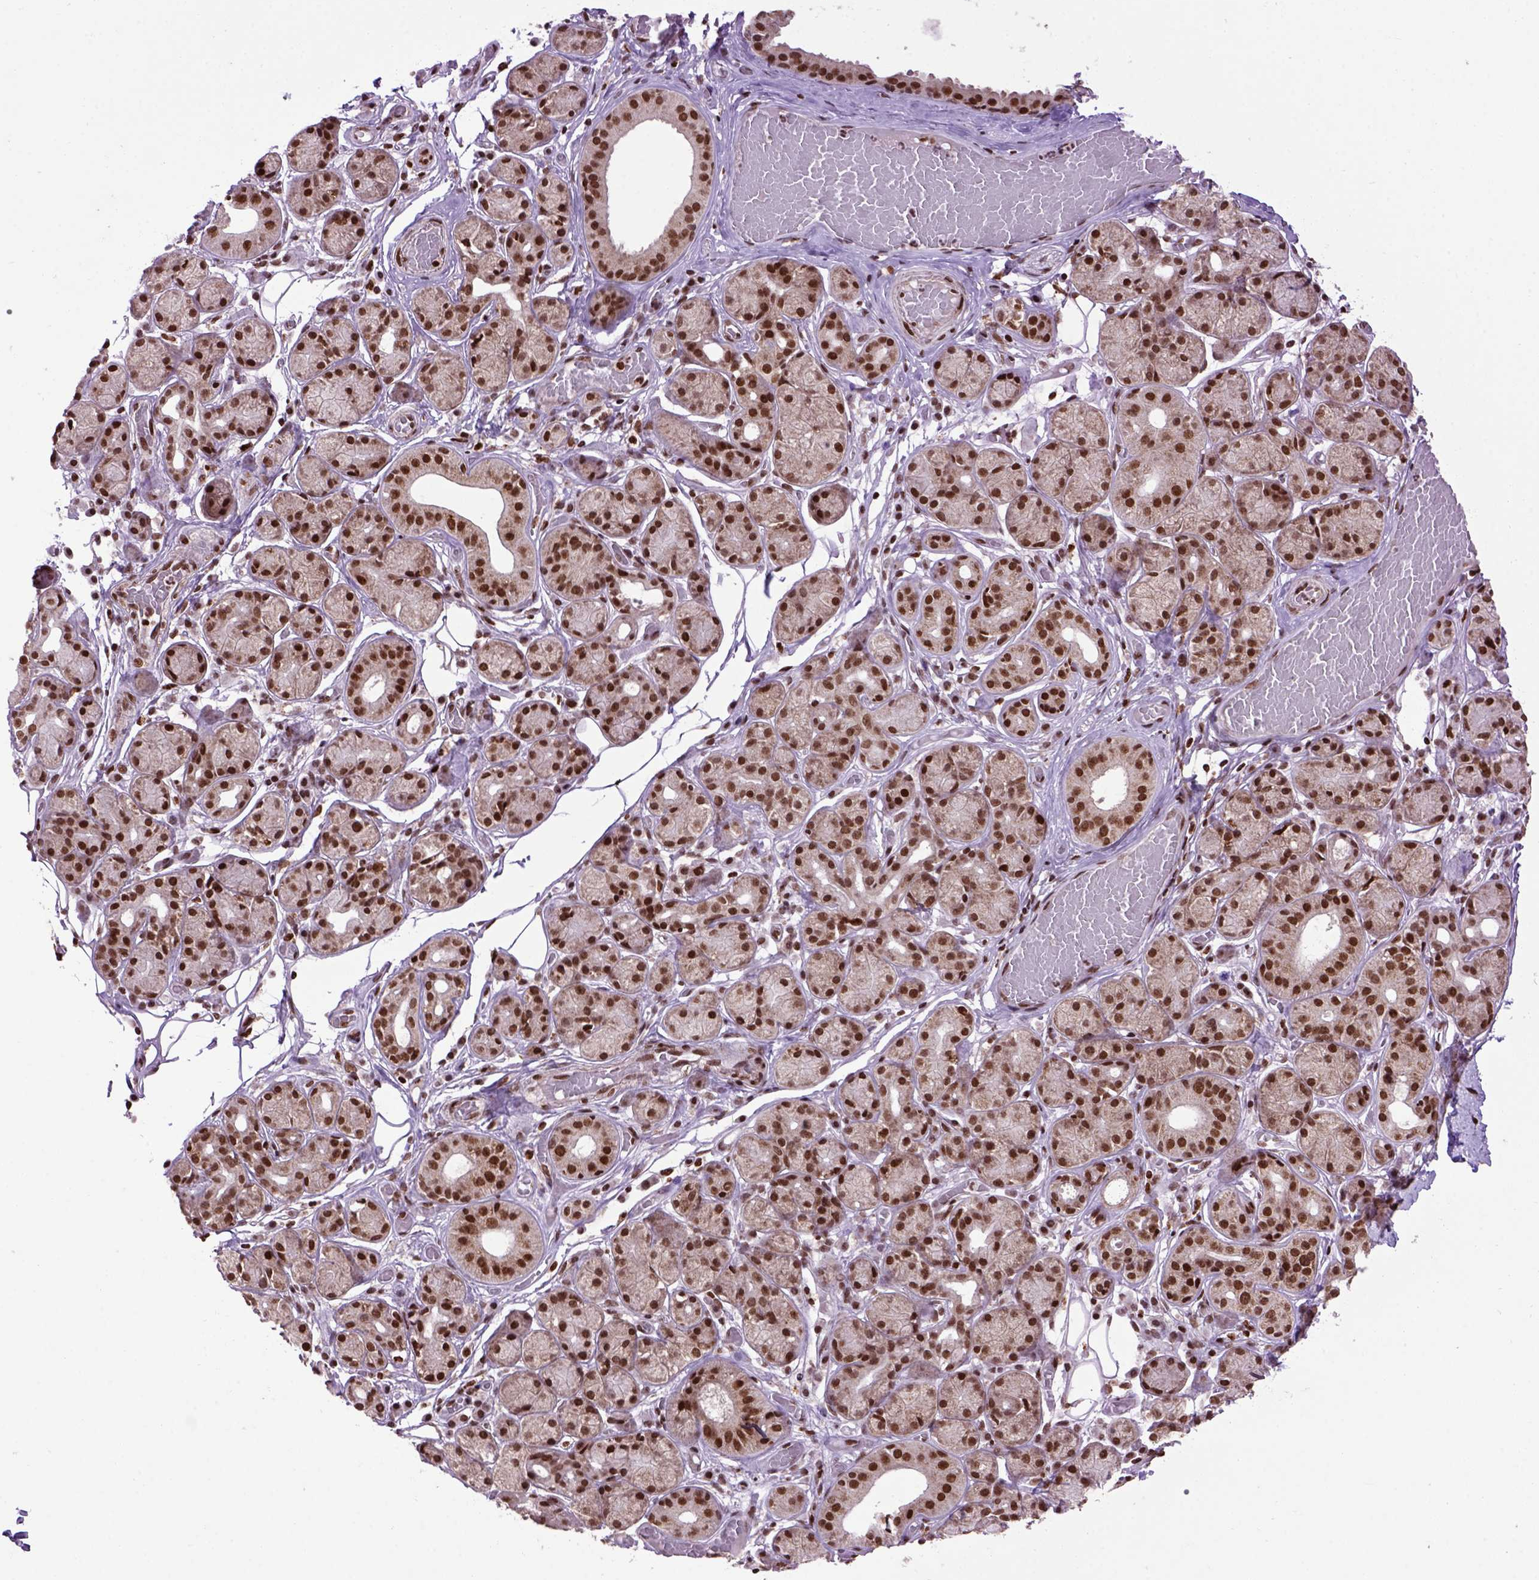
{"staining": {"intensity": "strong", "quantity": ">75%", "location": "nuclear"}, "tissue": "salivary gland", "cell_type": "Glandular cells", "image_type": "normal", "snomed": [{"axis": "morphology", "description": "Normal tissue, NOS"}, {"axis": "topography", "description": "Salivary gland"}, {"axis": "topography", "description": "Peripheral nerve tissue"}], "caption": "Immunohistochemical staining of benign human salivary gland exhibits high levels of strong nuclear expression in about >75% of glandular cells.", "gene": "CELF1", "patient": {"sex": "male", "age": 71}}